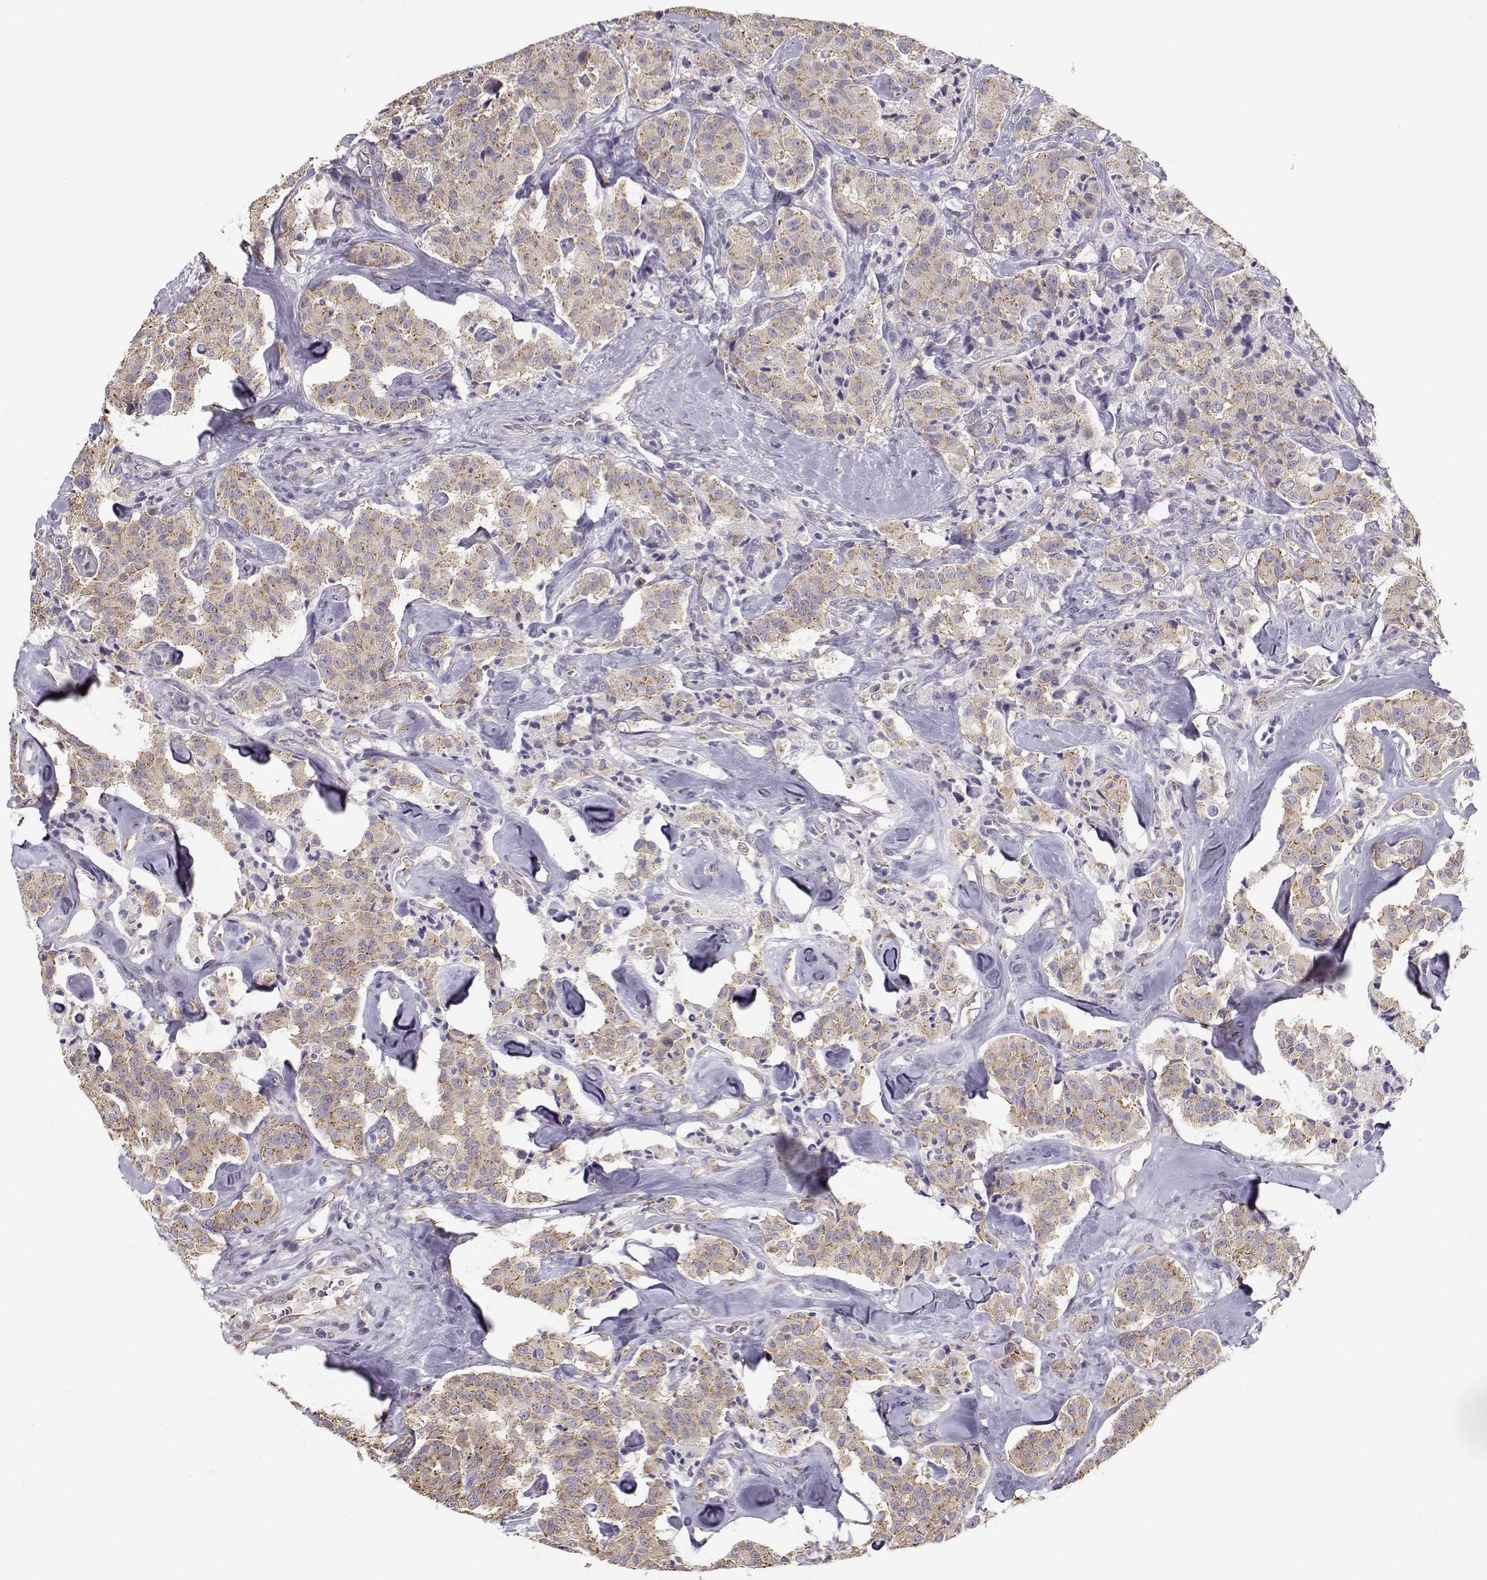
{"staining": {"intensity": "weak", "quantity": "25%-75%", "location": "cytoplasmic/membranous"}, "tissue": "carcinoid", "cell_type": "Tumor cells", "image_type": "cancer", "snomed": [{"axis": "morphology", "description": "Carcinoid, malignant, NOS"}, {"axis": "topography", "description": "Pancreas"}], "caption": "A brown stain labels weak cytoplasmic/membranous staining of a protein in human malignant carcinoid tumor cells.", "gene": "BEND6", "patient": {"sex": "male", "age": 41}}